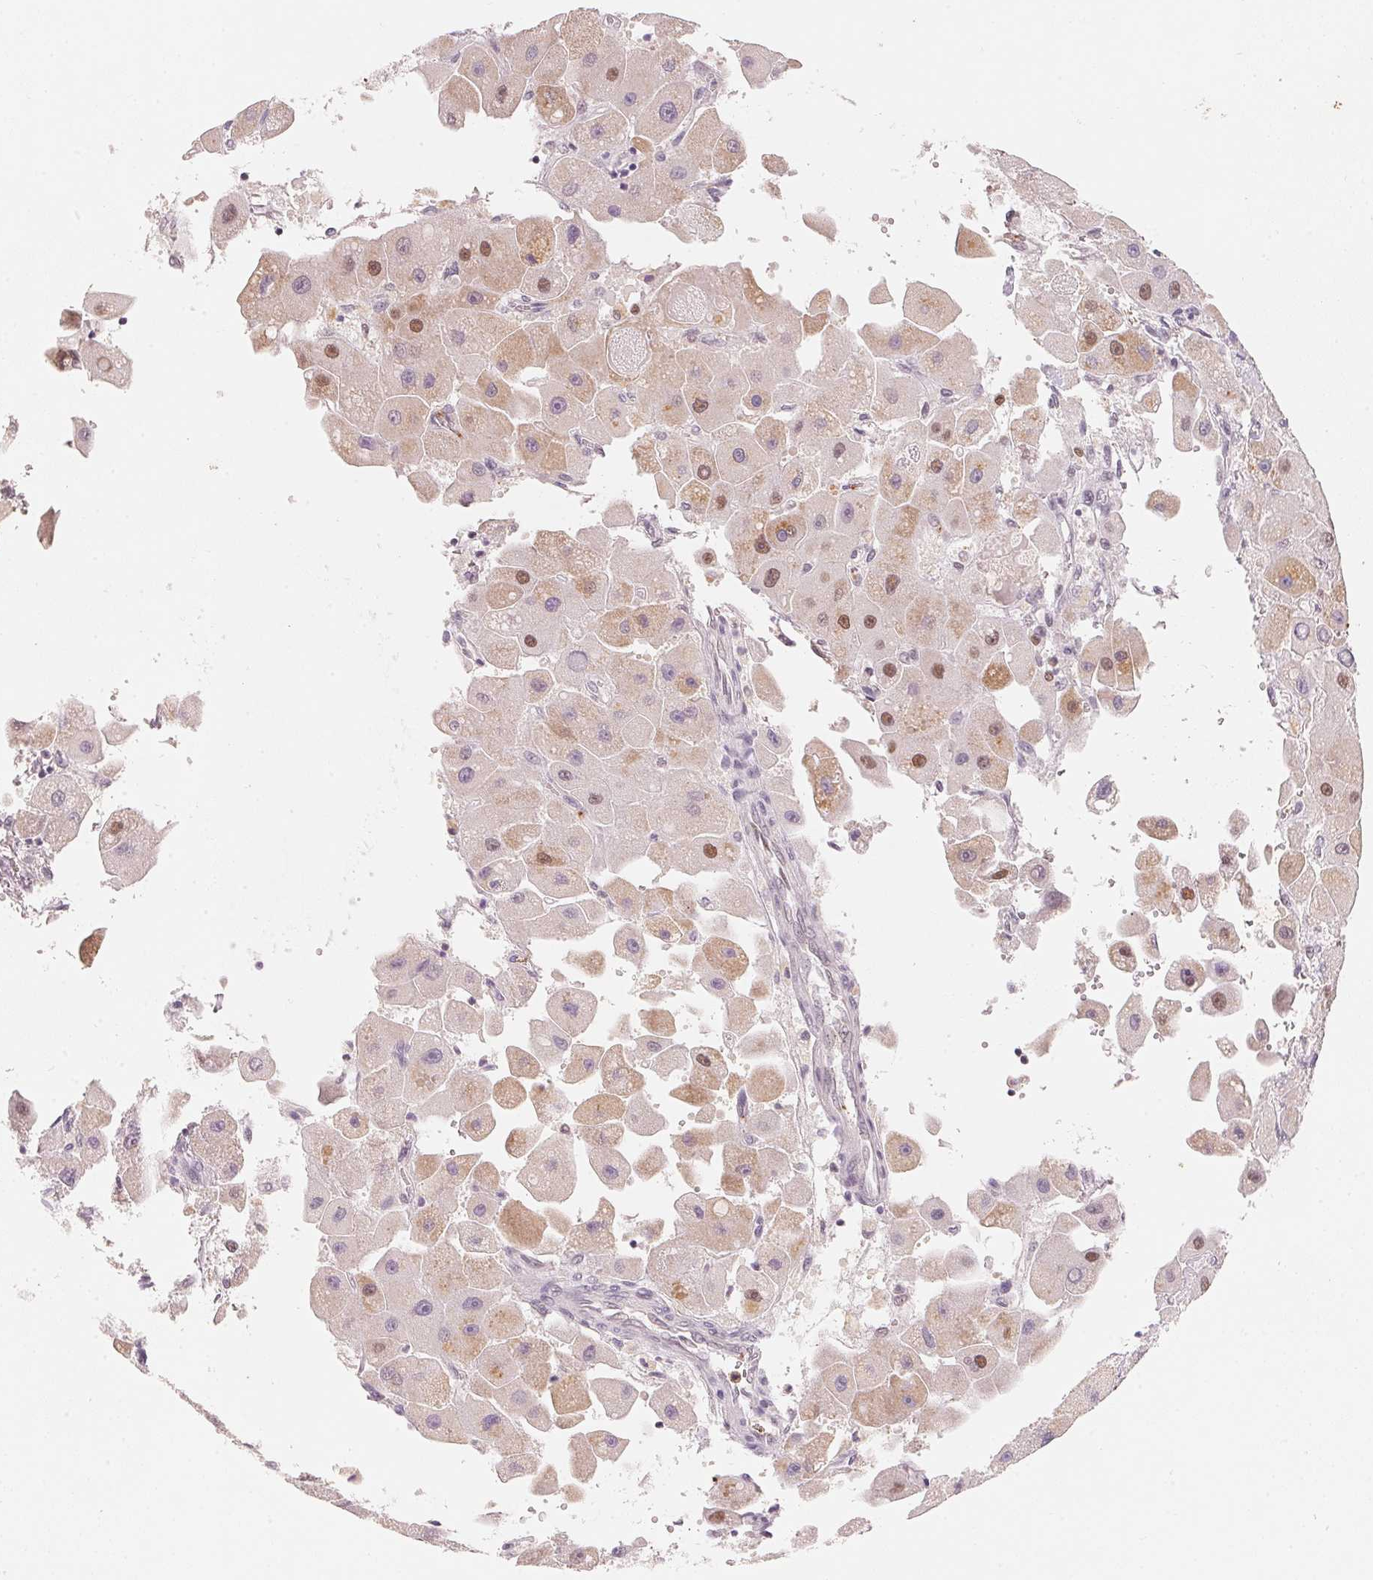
{"staining": {"intensity": "moderate", "quantity": "<25%", "location": "nuclear"}, "tissue": "liver cancer", "cell_type": "Tumor cells", "image_type": "cancer", "snomed": [{"axis": "morphology", "description": "Carcinoma, Hepatocellular, NOS"}, {"axis": "topography", "description": "Liver"}], "caption": "There is low levels of moderate nuclear expression in tumor cells of liver cancer (hepatocellular carcinoma), as demonstrated by immunohistochemical staining (brown color).", "gene": "ARHGAP22", "patient": {"sex": "male", "age": 24}}